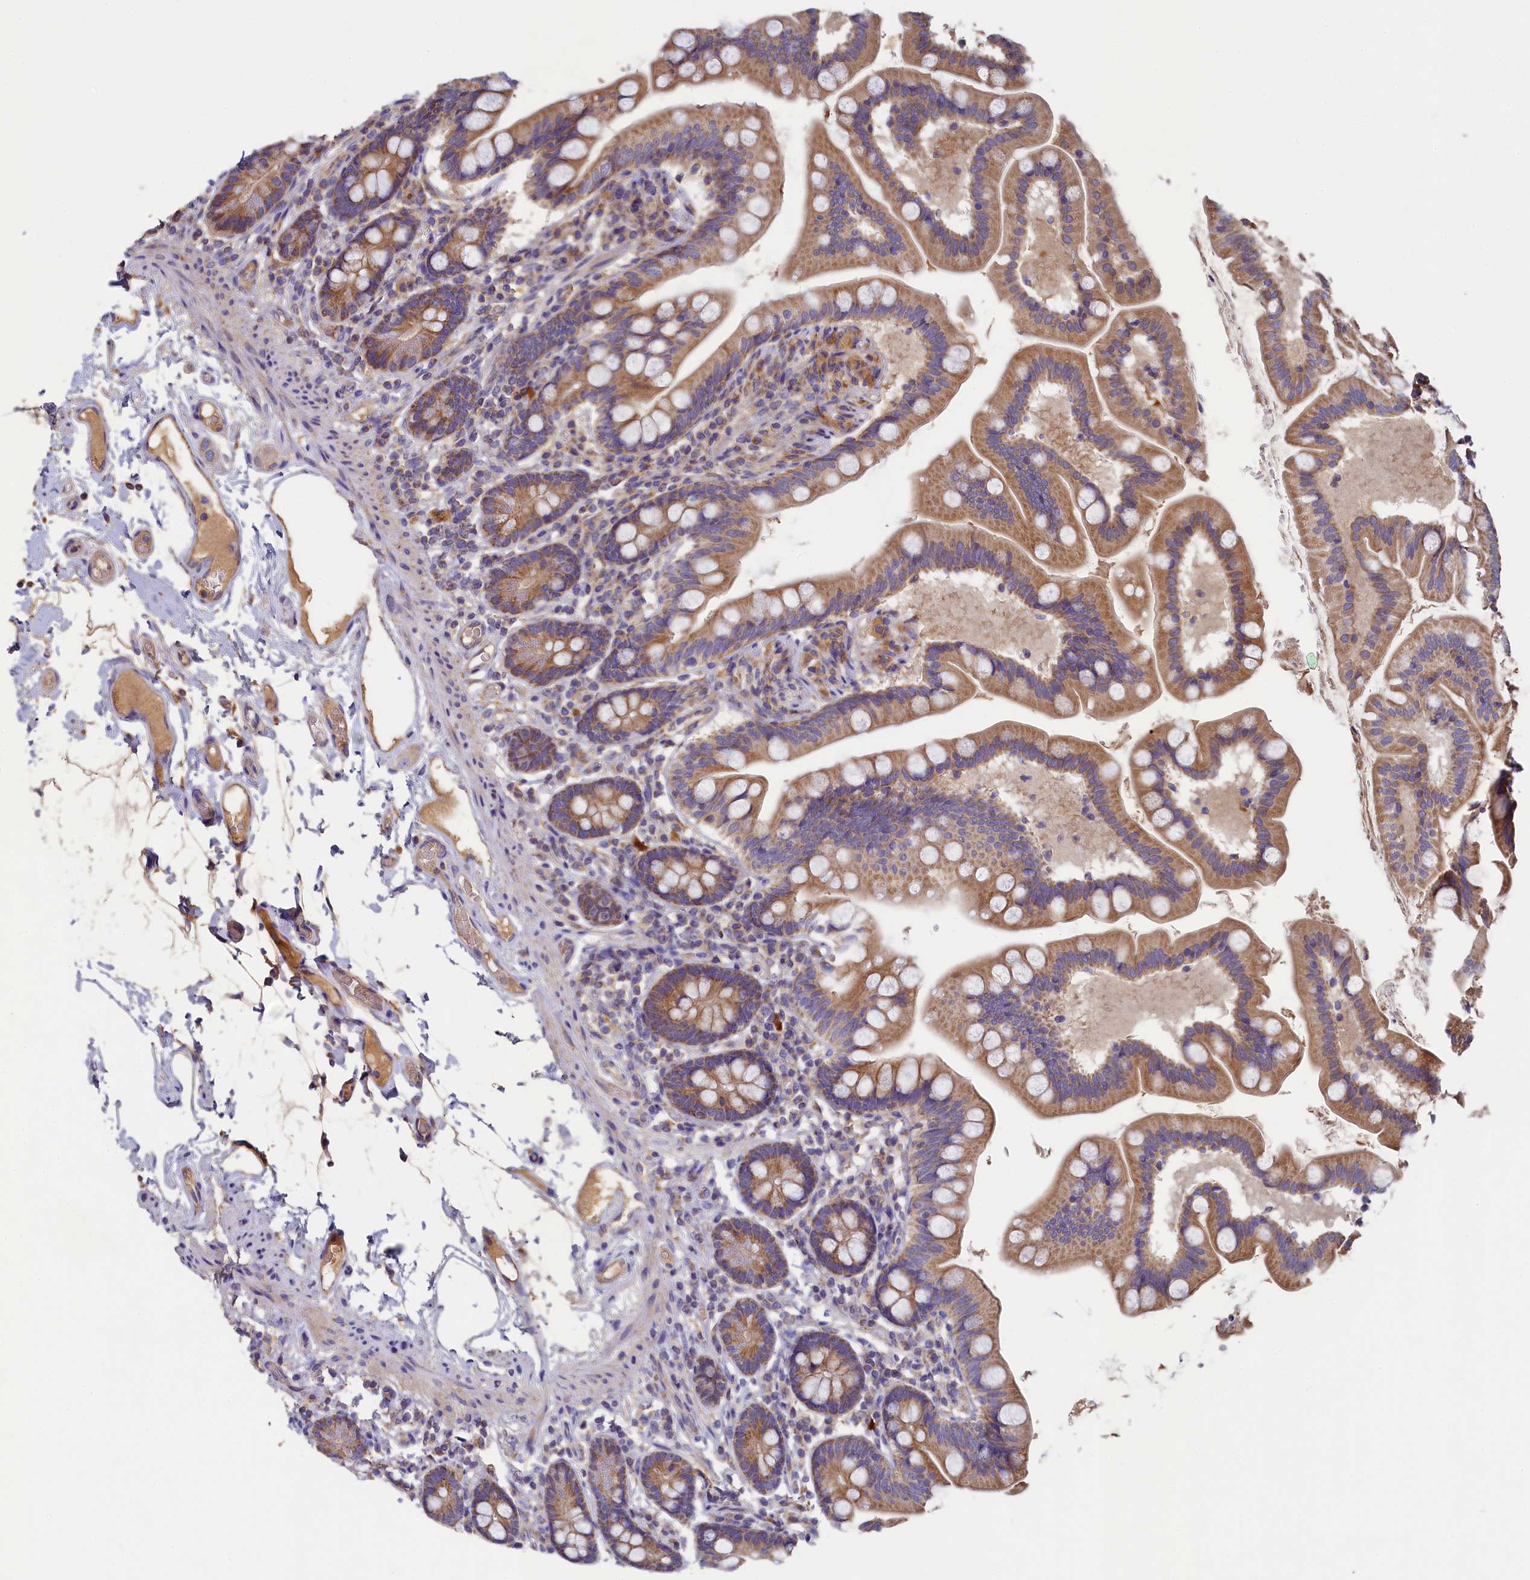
{"staining": {"intensity": "moderate", "quantity": ">75%", "location": "cytoplasmic/membranous"}, "tissue": "small intestine", "cell_type": "Glandular cells", "image_type": "normal", "snomed": [{"axis": "morphology", "description": "Normal tissue, NOS"}, {"axis": "topography", "description": "Small intestine"}], "caption": "Immunohistochemistry (IHC) (DAB) staining of normal small intestine demonstrates moderate cytoplasmic/membranous protein positivity in about >75% of glandular cells. (DAB IHC, brown staining for protein, blue staining for nuclei).", "gene": "SEC31B", "patient": {"sex": "female", "age": 64}}